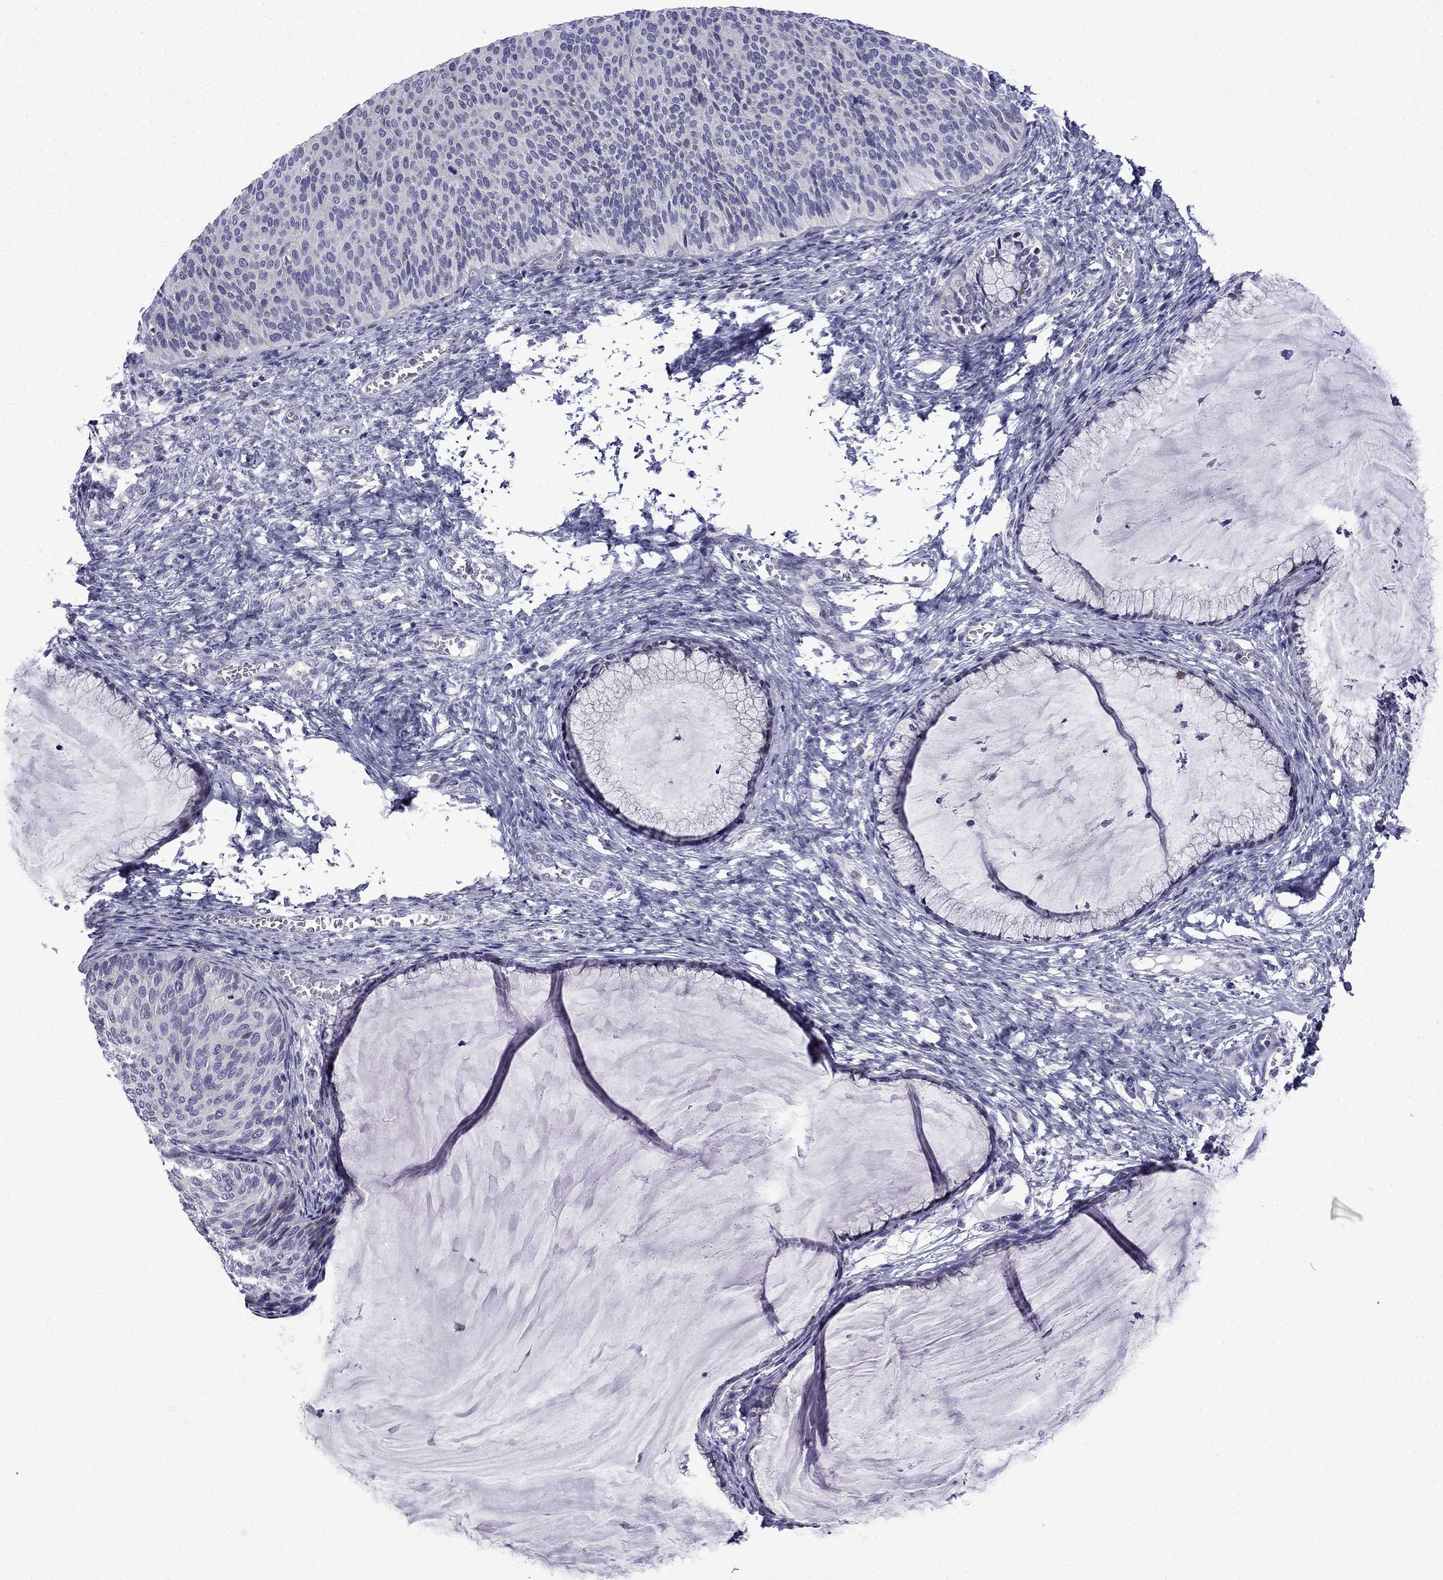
{"staining": {"intensity": "negative", "quantity": "none", "location": "none"}, "tissue": "cervical cancer", "cell_type": "Tumor cells", "image_type": "cancer", "snomed": [{"axis": "morphology", "description": "Squamous cell carcinoma, NOS"}, {"axis": "topography", "description": "Cervix"}], "caption": "Photomicrograph shows no significant protein positivity in tumor cells of cervical cancer (squamous cell carcinoma).", "gene": "POM121L12", "patient": {"sex": "female", "age": 36}}